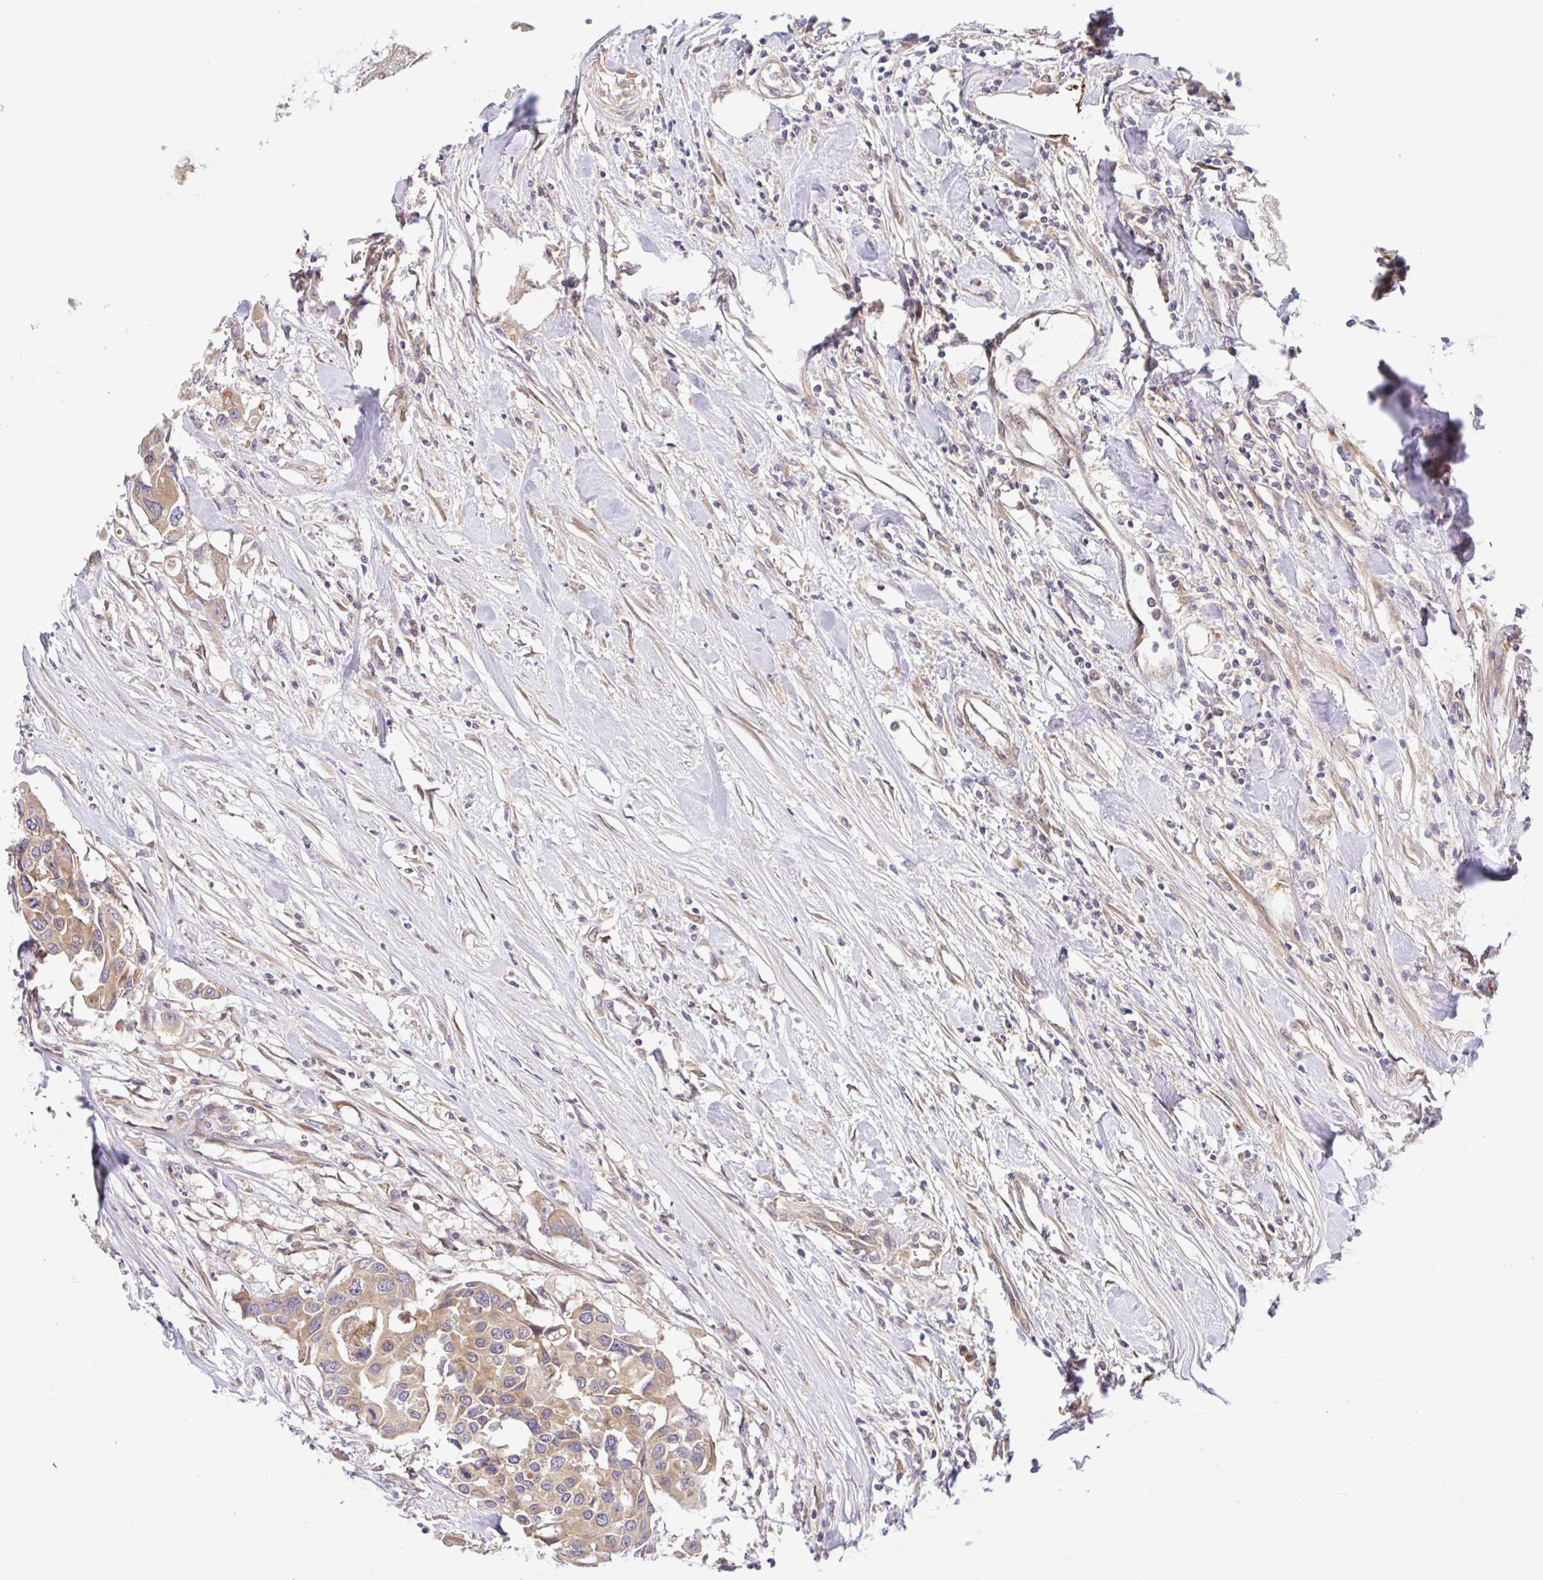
{"staining": {"intensity": "weak", "quantity": ">75%", "location": "cytoplasmic/membranous"}, "tissue": "colorectal cancer", "cell_type": "Tumor cells", "image_type": "cancer", "snomed": [{"axis": "morphology", "description": "Adenocarcinoma, NOS"}, {"axis": "topography", "description": "Colon"}], "caption": "Colorectal cancer (adenocarcinoma) tissue demonstrates weak cytoplasmic/membranous positivity in about >75% of tumor cells, visualized by immunohistochemistry. (DAB (3,3'-diaminobenzidine) = brown stain, brightfield microscopy at high magnification).", "gene": "UBE4A", "patient": {"sex": "male", "age": 77}}